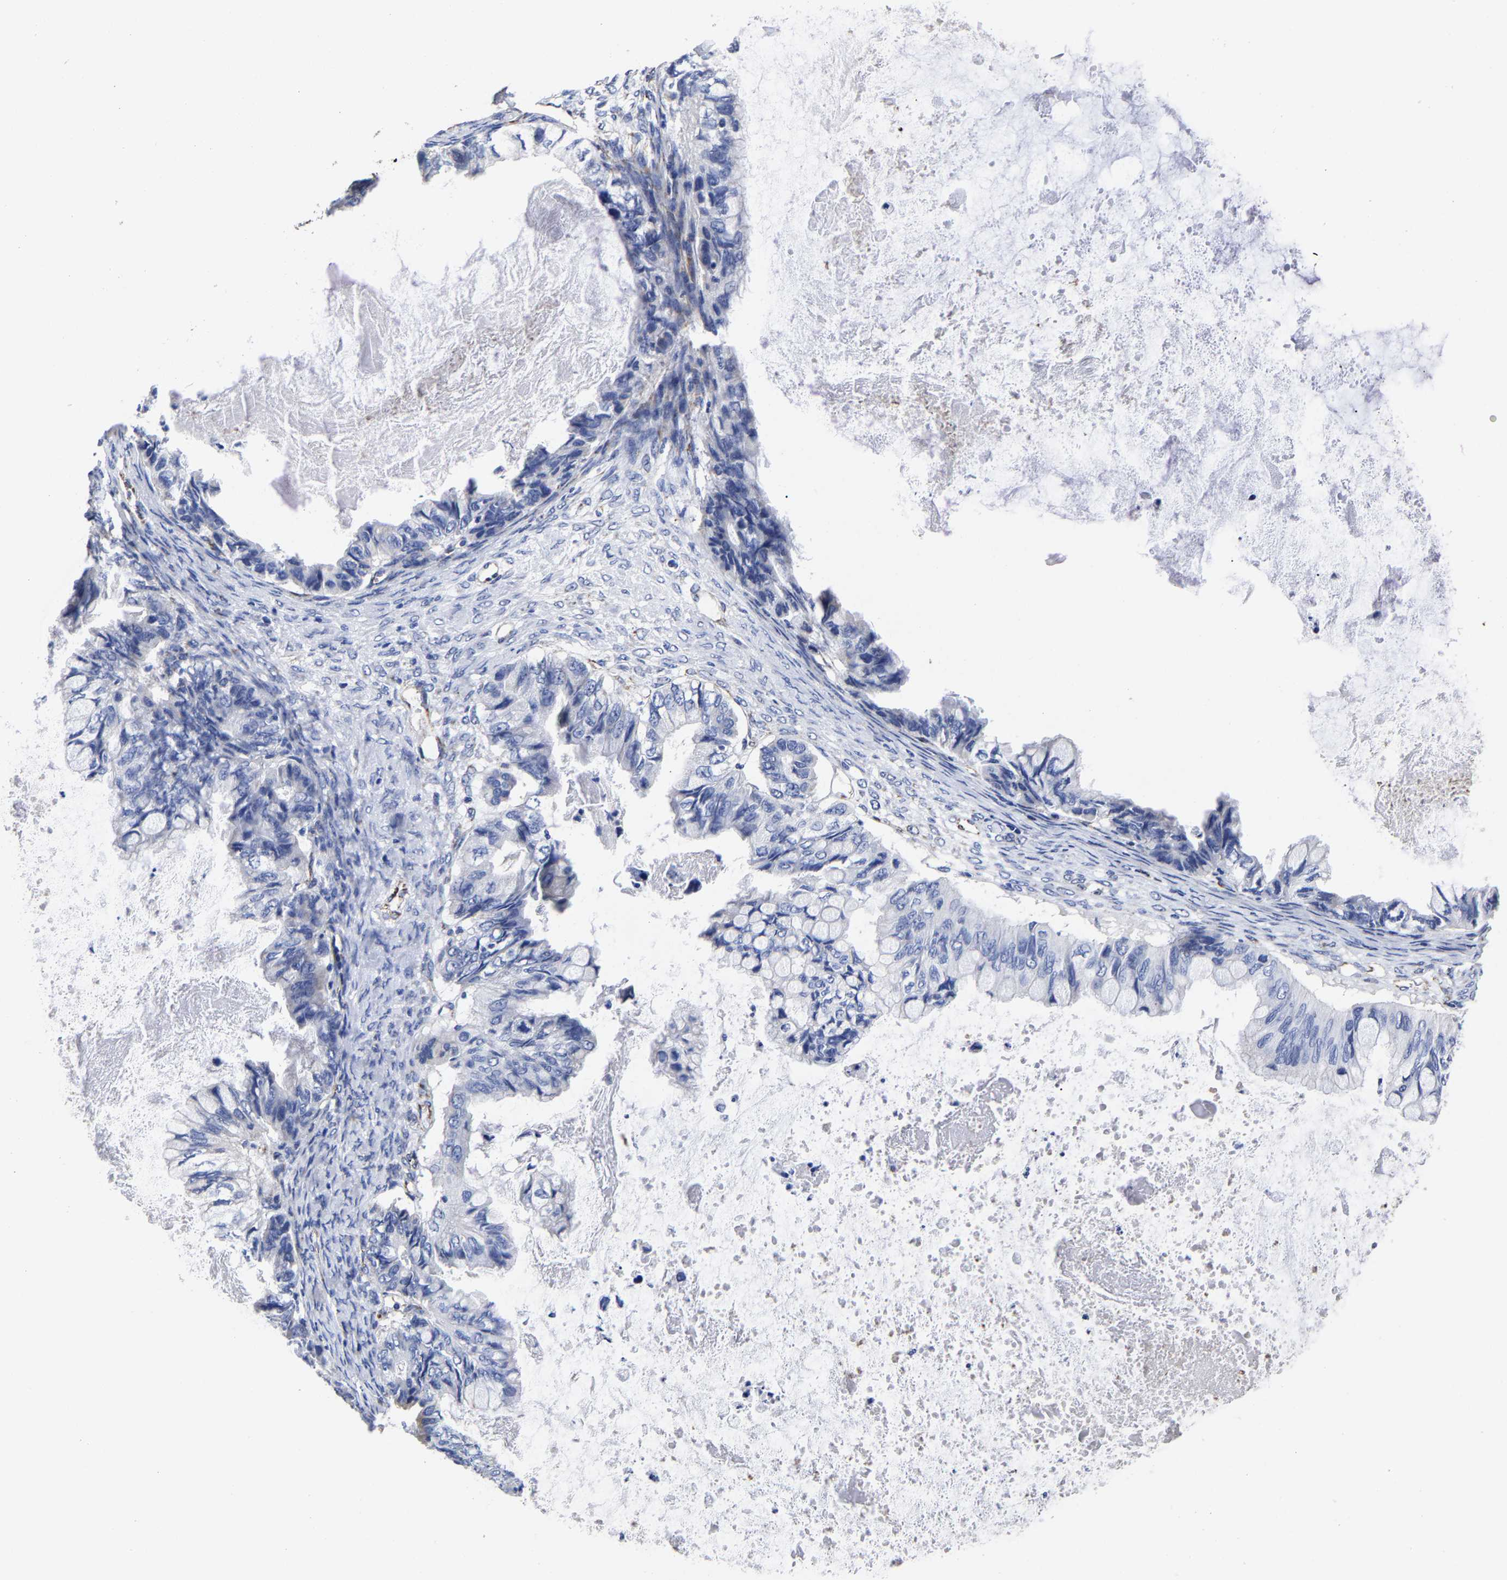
{"staining": {"intensity": "negative", "quantity": "none", "location": "none"}, "tissue": "ovarian cancer", "cell_type": "Tumor cells", "image_type": "cancer", "snomed": [{"axis": "morphology", "description": "Cystadenocarcinoma, mucinous, NOS"}, {"axis": "topography", "description": "Ovary"}], "caption": "The image shows no staining of tumor cells in ovarian mucinous cystadenocarcinoma.", "gene": "AASS", "patient": {"sex": "female", "age": 80}}